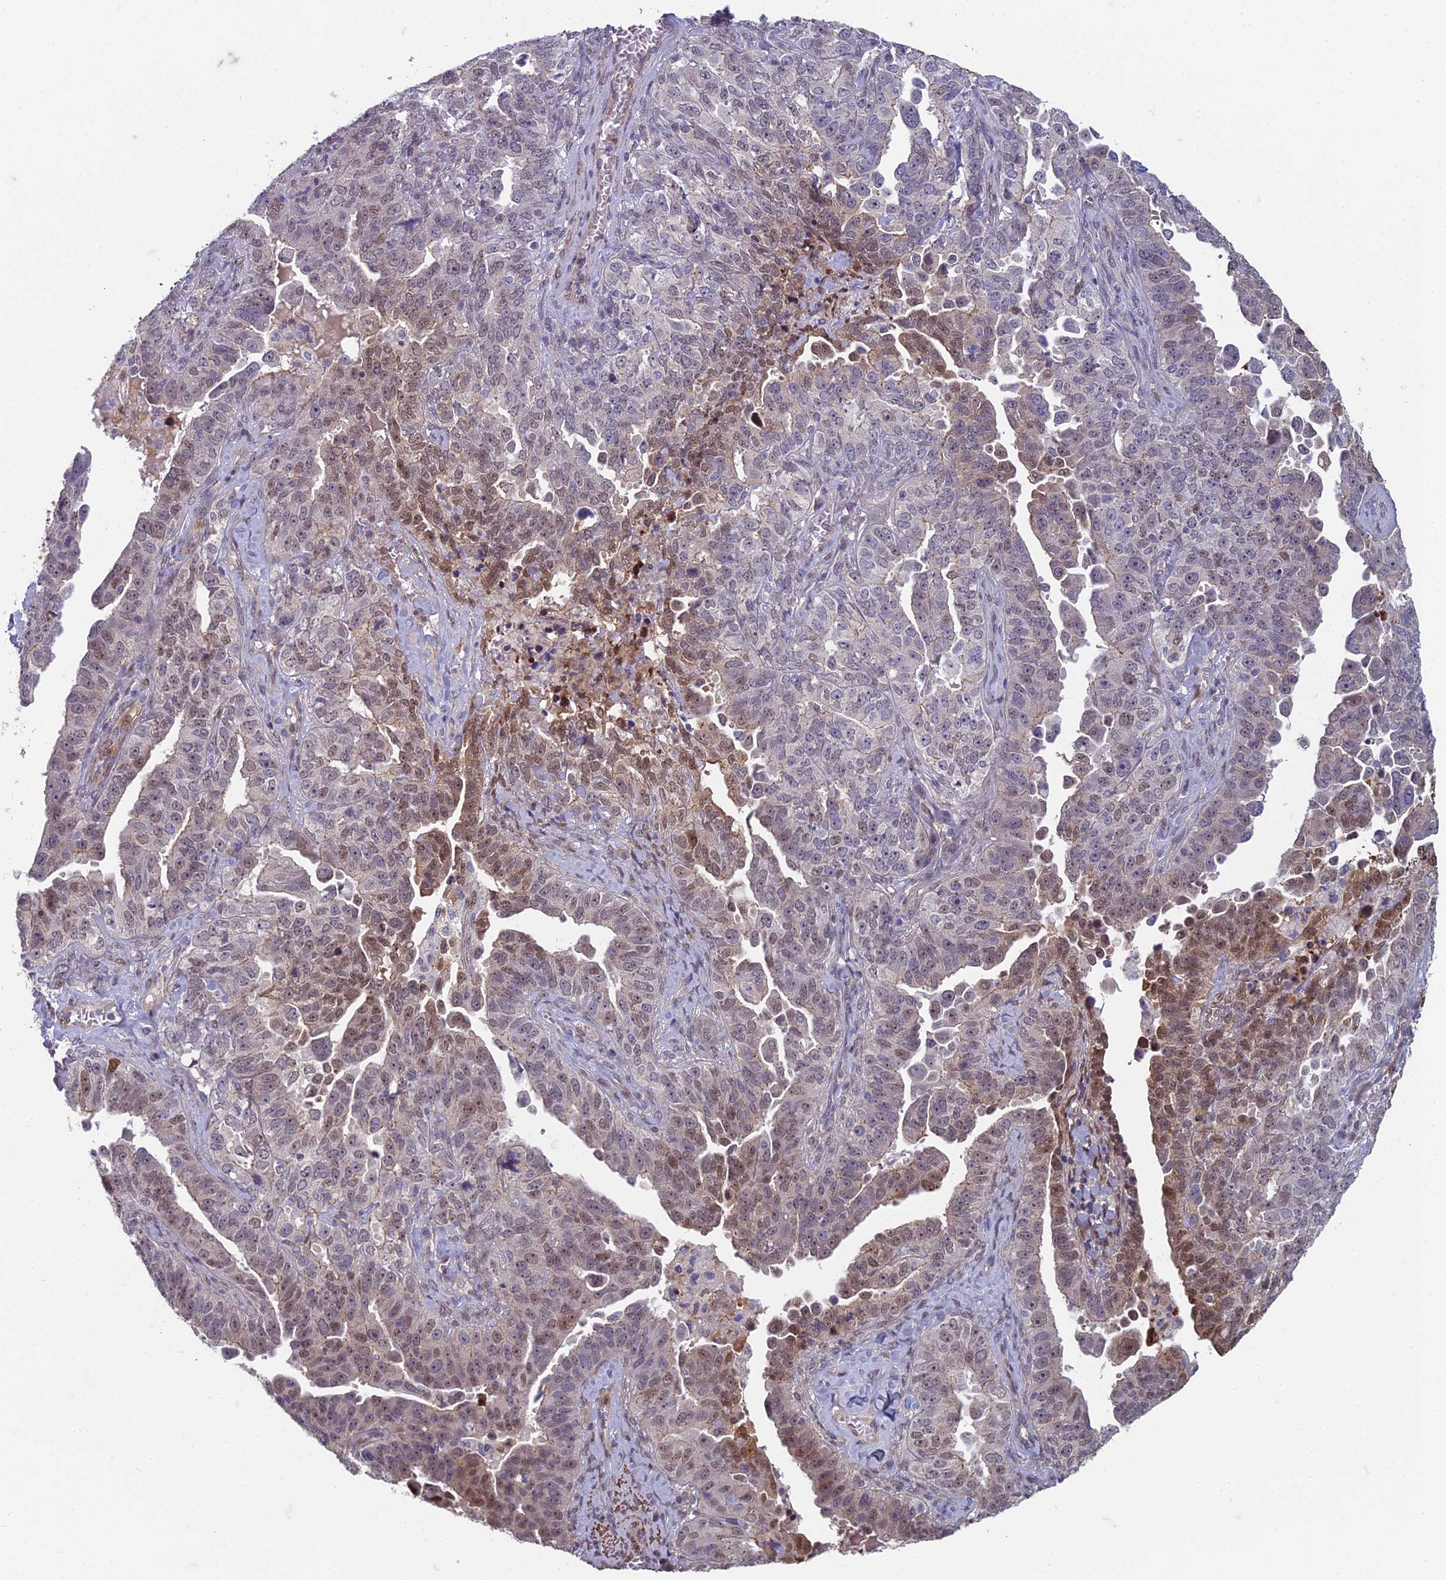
{"staining": {"intensity": "moderate", "quantity": "<25%", "location": "nuclear"}, "tissue": "ovarian cancer", "cell_type": "Tumor cells", "image_type": "cancer", "snomed": [{"axis": "morphology", "description": "Carcinoma, endometroid"}, {"axis": "topography", "description": "Ovary"}], "caption": "Moderate nuclear staining for a protein is appreciated in about <25% of tumor cells of endometroid carcinoma (ovarian) using immunohistochemistry.", "gene": "ZNF626", "patient": {"sex": "female", "age": 62}}